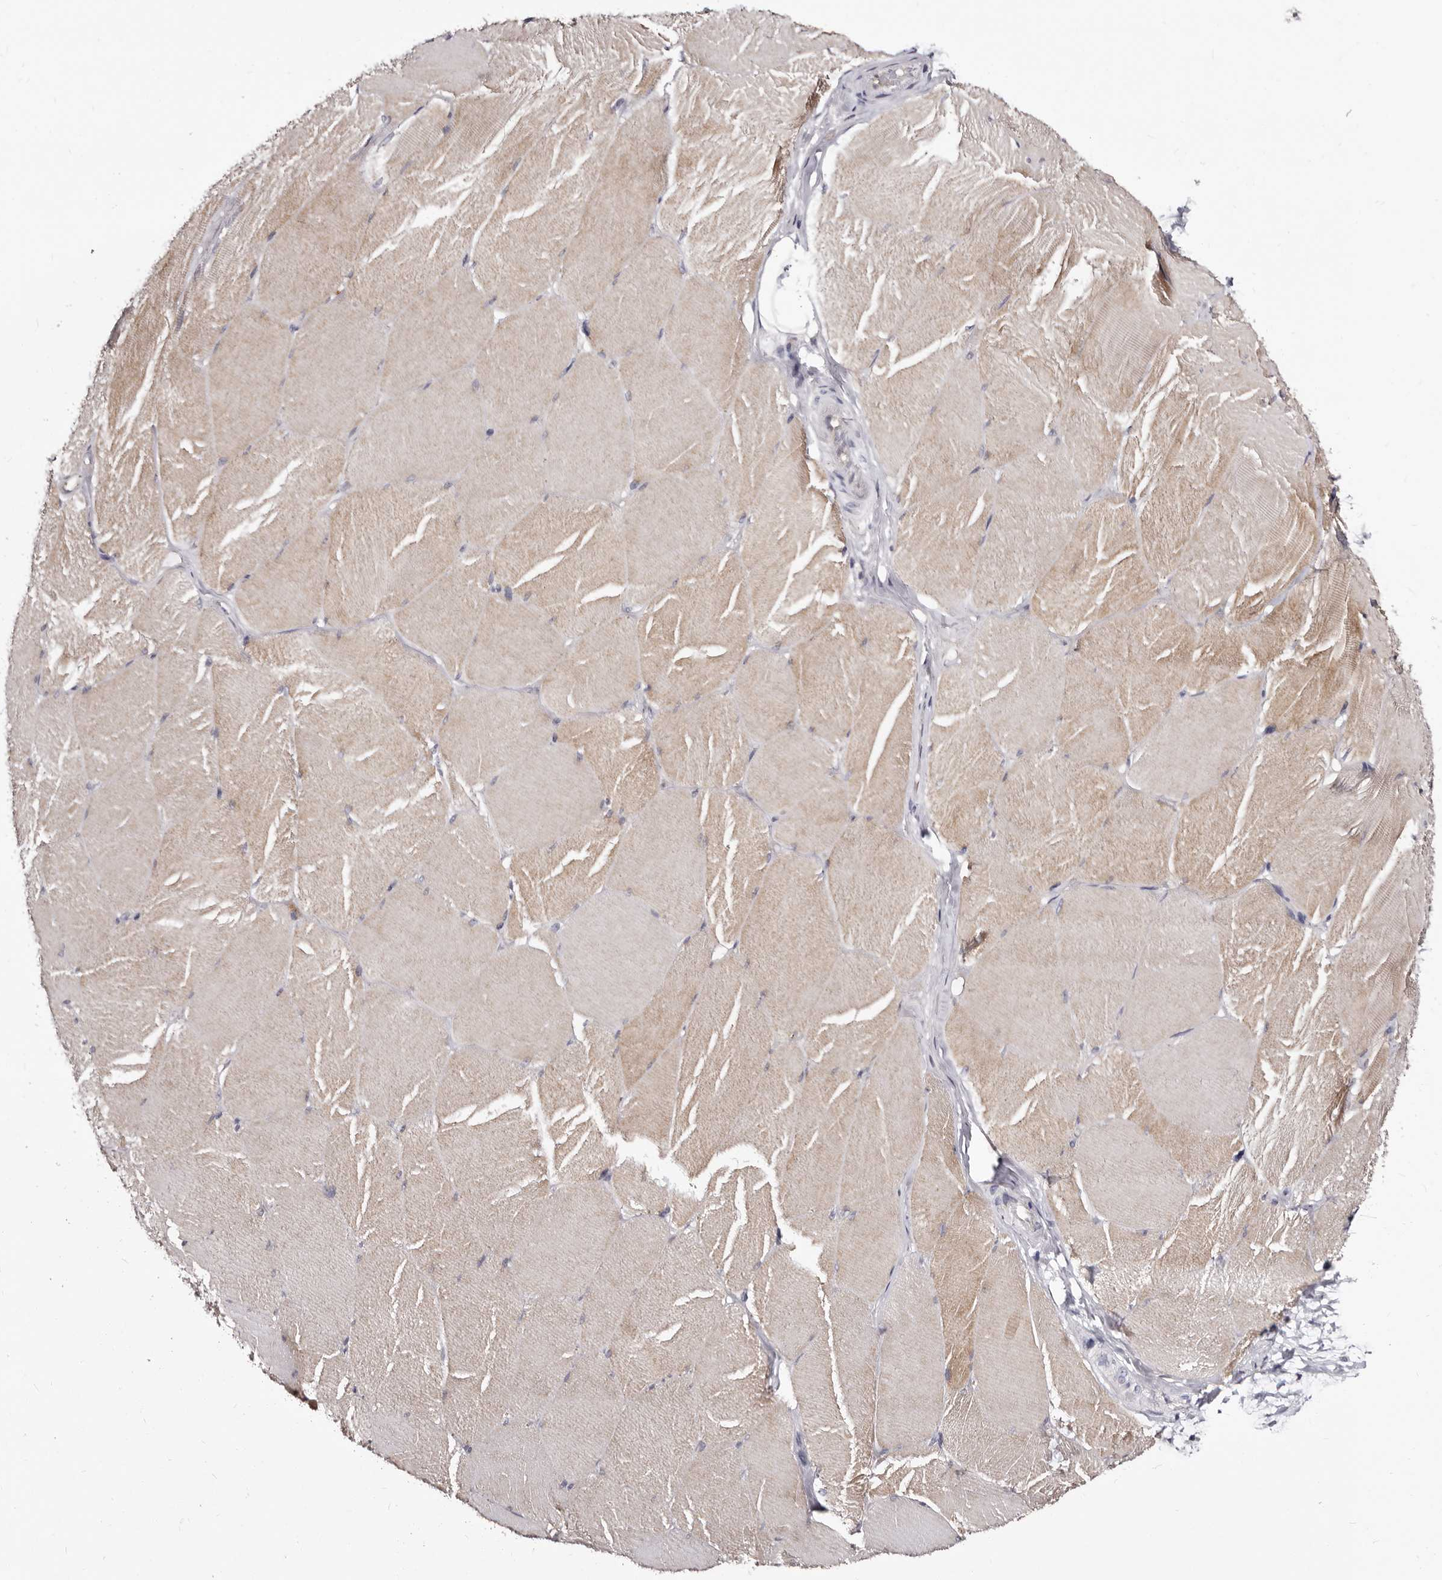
{"staining": {"intensity": "weak", "quantity": "25%-75%", "location": "cytoplasmic/membranous"}, "tissue": "skeletal muscle", "cell_type": "Myocytes", "image_type": "normal", "snomed": [{"axis": "morphology", "description": "Normal tissue, NOS"}, {"axis": "topography", "description": "Skin"}, {"axis": "topography", "description": "Skeletal muscle"}], "caption": "IHC (DAB (3,3'-diaminobenzidine)) staining of normal skeletal muscle displays weak cytoplasmic/membranous protein expression in approximately 25%-75% of myocytes. The staining was performed using DAB, with brown indicating positive protein expression. Nuclei are stained blue with hematoxylin.", "gene": "BPGM", "patient": {"sex": "male", "age": 83}}